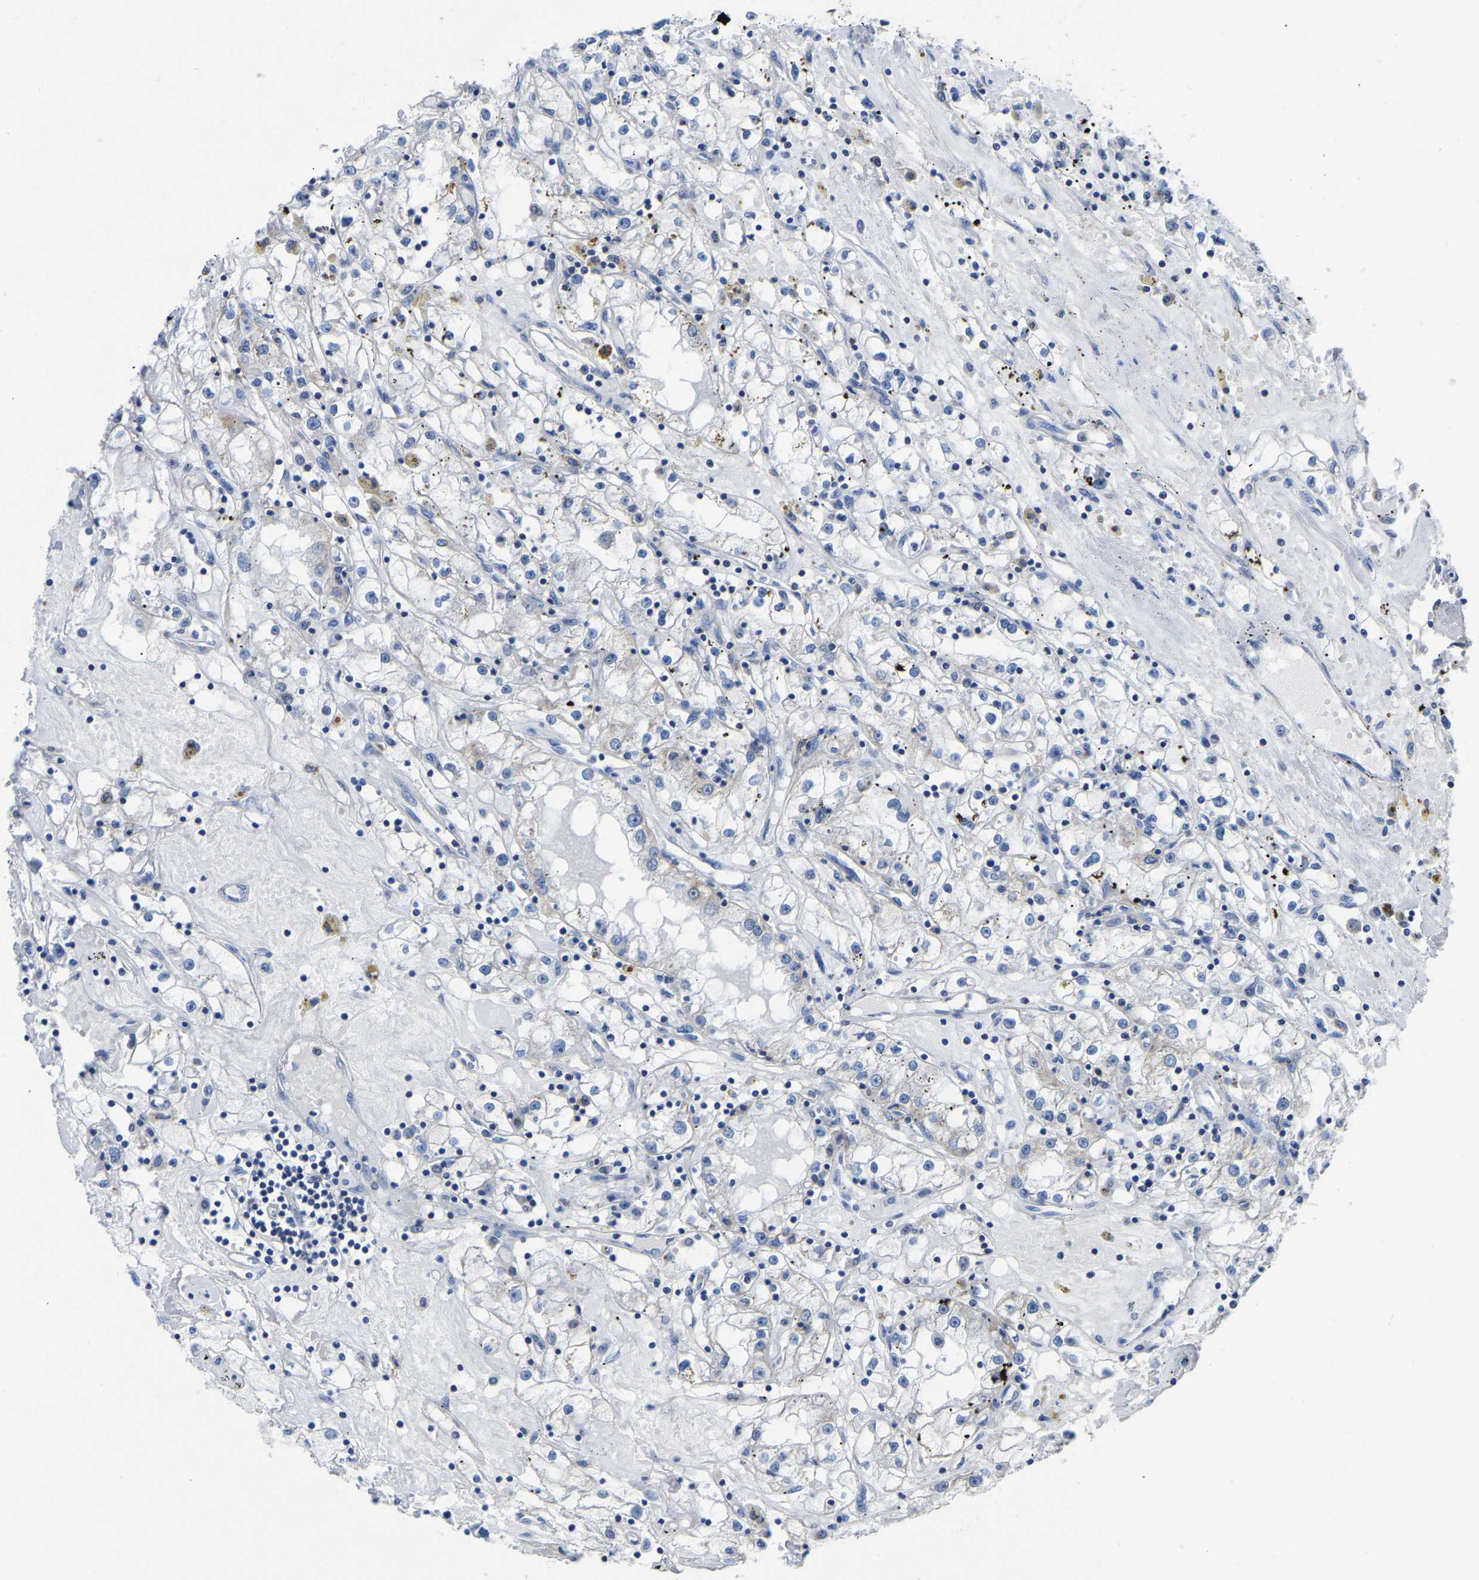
{"staining": {"intensity": "negative", "quantity": "none", "location": "none"}, "tissue": "renal cancer", "cell_type": "Tumor cells", "image_type": "cancer", "snomed": [{"axis": "morphology", "description": "Adenocarcinoma, NOS"}, {"axis": "topography", "description": "Kidney"}], "caption": "There is no significant staining in tumor cells of renal adenocarcinoma. The staining is performed using DAB (3,3'-diaminobenzidine) brown chromogen with nuclei counter-stained in using hematoxylin.", "gene": "ETFA", "patient": {"sex": "male", "age": 56}}